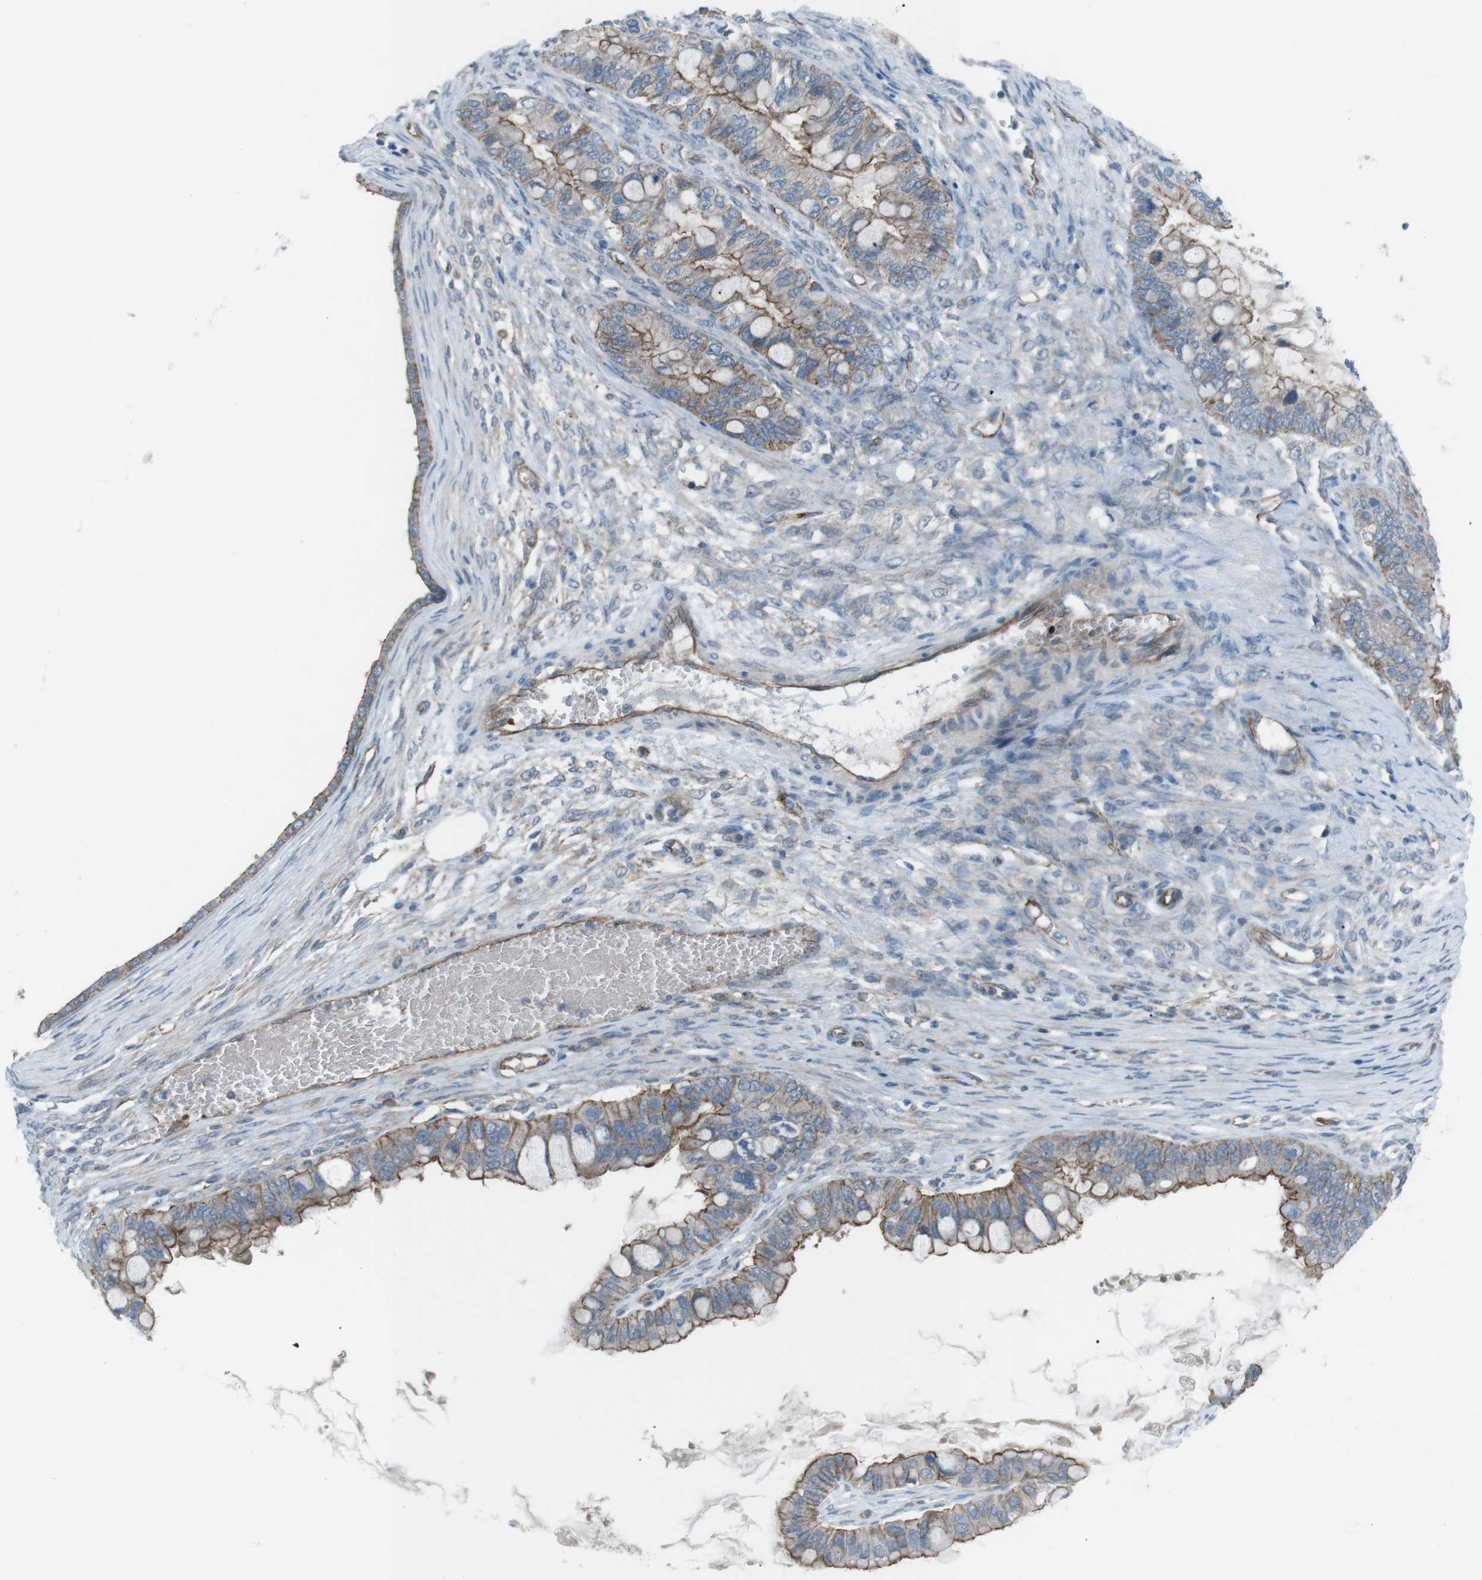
{"staining": {"intensity": "moderate", "quantity": ">75%", "location": "cytoplasmic/membranous"}, "tissue": "ovarian cancer", "cell_type": "Tumor cells", "image_type": "cancer", "snomed": [{"axis": "morphology", "description": "Cystadenocarcinoma, mucinous, NOS"}, {"axis": "topography", "description": "Ovary"}], "caption": "Protein expression analysis of ovarian cancer (mucinous cystadenocarcinoma) reveals moderate cytoplasmic/membranous staining in about >75% of tumor cells. (brown staining indicates protein expression, while blue staining denotes nuclei).", "gene": "SPTA1", "patient": {"sex": "female", "age": 80}}